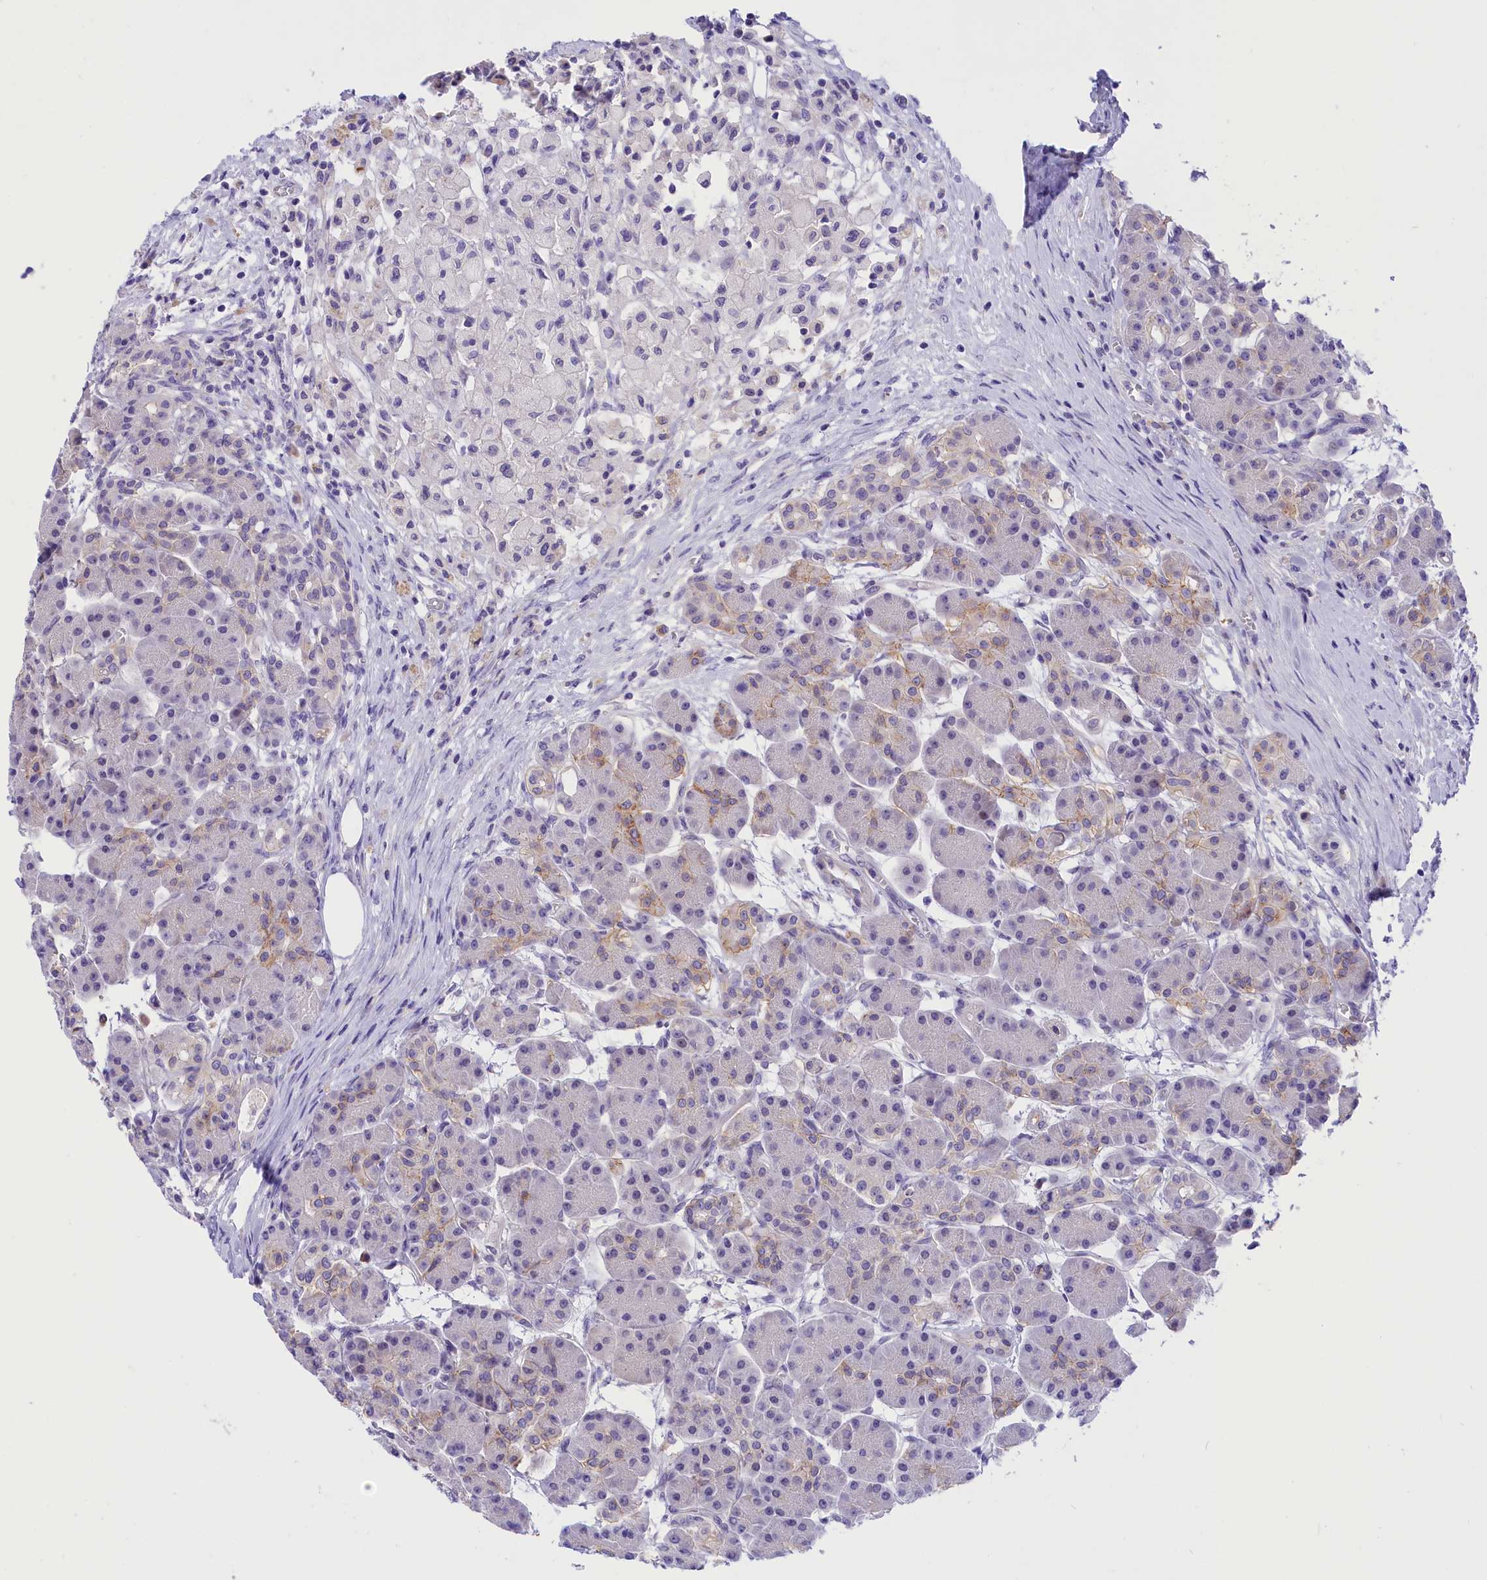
{"staining": {"intensity": "moderate", "quantity": "<25%", "location": "cytoplasmic/membranous"}, "tissue": "pancreas", "cell_type": "Exocrine glandular cells", "image_type": "normal", "snomed": [{"axis": "morphology", "description": "Normal tissue, NOS"}, {"axis": "topography", "description": "Pancreas"}], "caption": "This image demonstrates immunohistochemistry (IHC) staining of benign pancreas, with low moderate cytoplasmic/membranous expression in about <25% of exocrine glandular cells.", "gene": "COL6A5", "patient": {"sex": "male", "age": 63}}